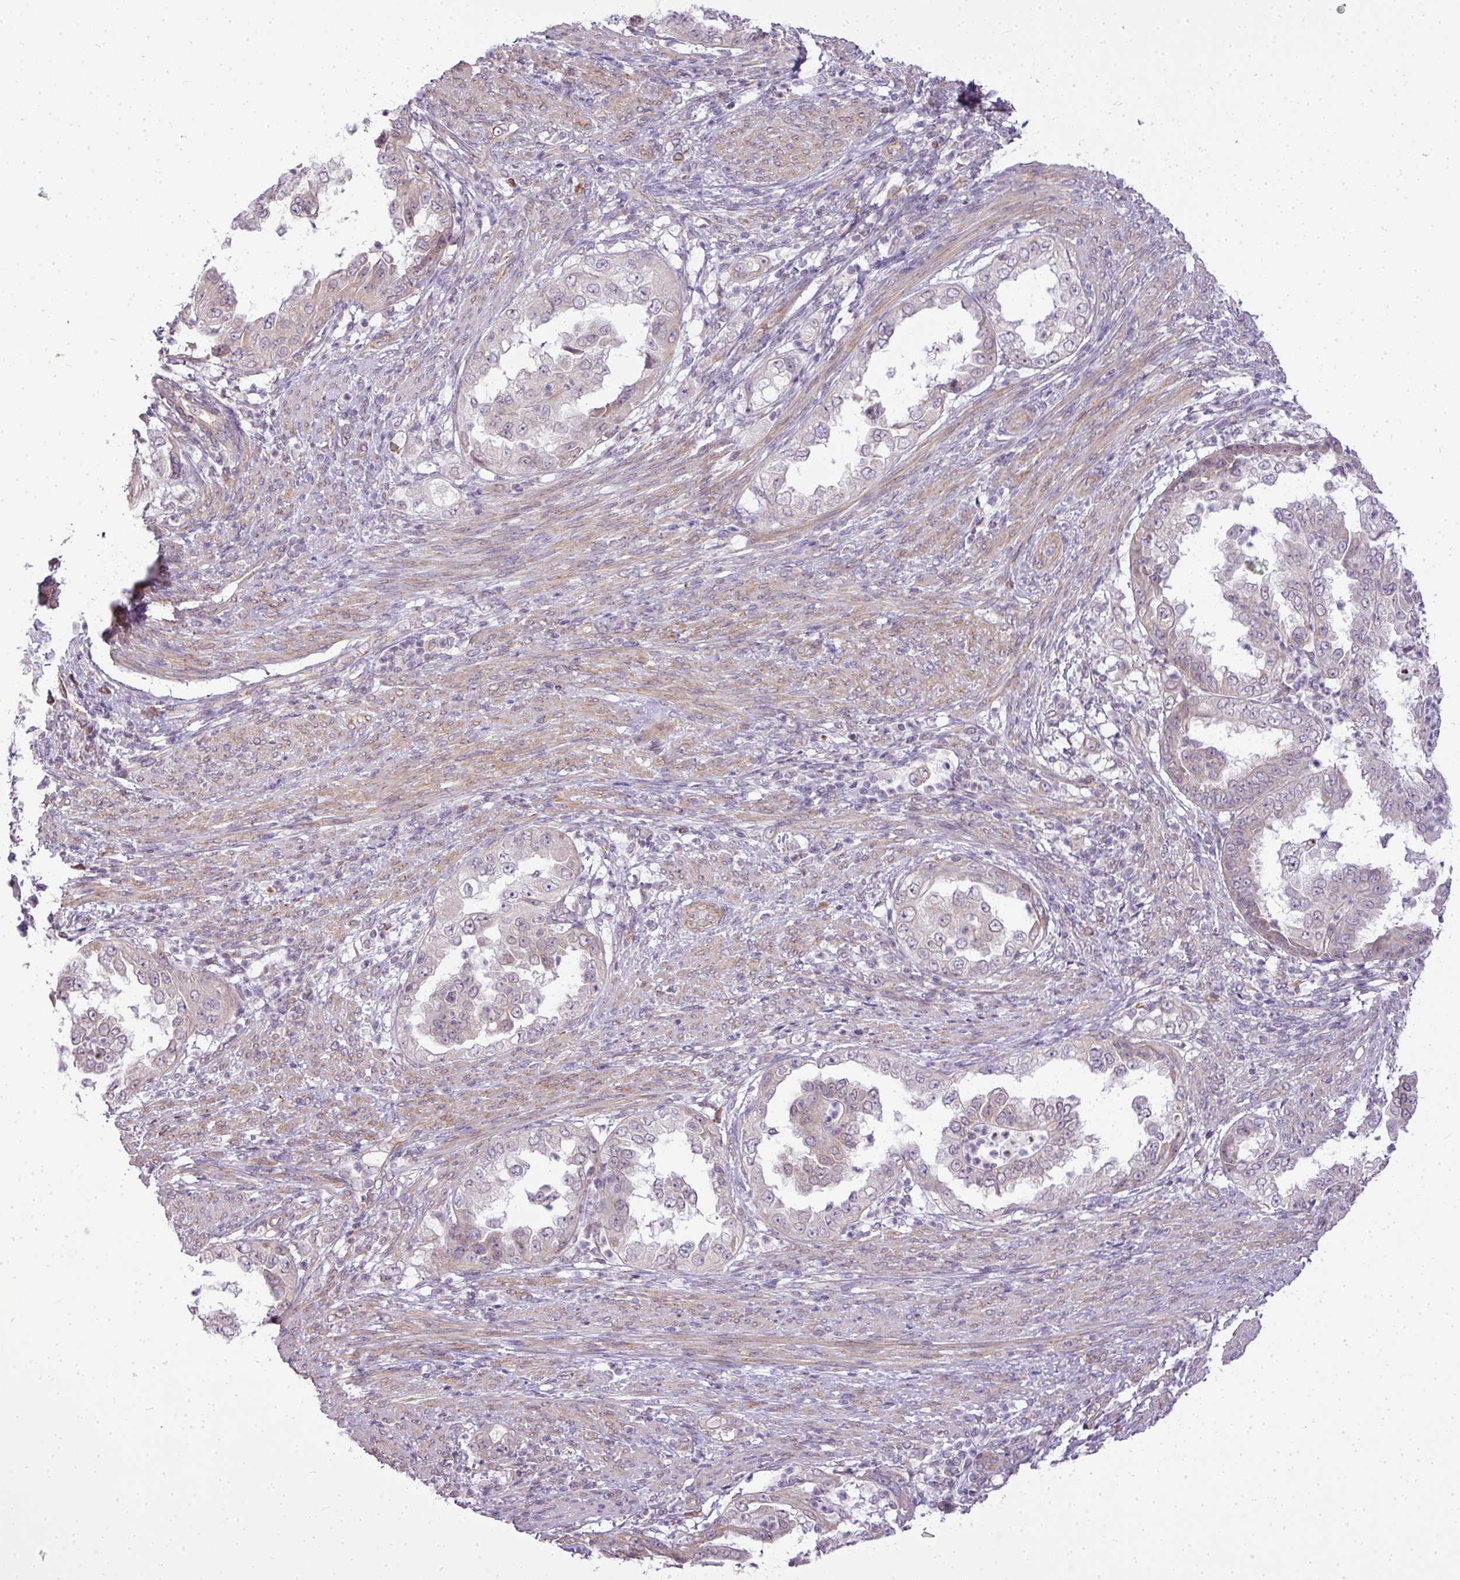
{"staining": {"intensity": "negative", "quantity": "none", "location": "none"}, "tissue": "endometrial cancer", "cell_type": "Tumor cells", "image_type": "cancer", "snomed": [{"axis": "morphology", "description": "Adenocarcinoma, NOS"}, {"axis": "topography", "description": "Endometrium"}], "caption": "This micrograph is of endometrial cancer stained with immunohistochemistry (IHC) to label a protein in brown with the nuclei are counter-stained blue. There is no expression in tumor cells.", "gene": "COX18", "patient": {"sex": "female", "age": 85}}